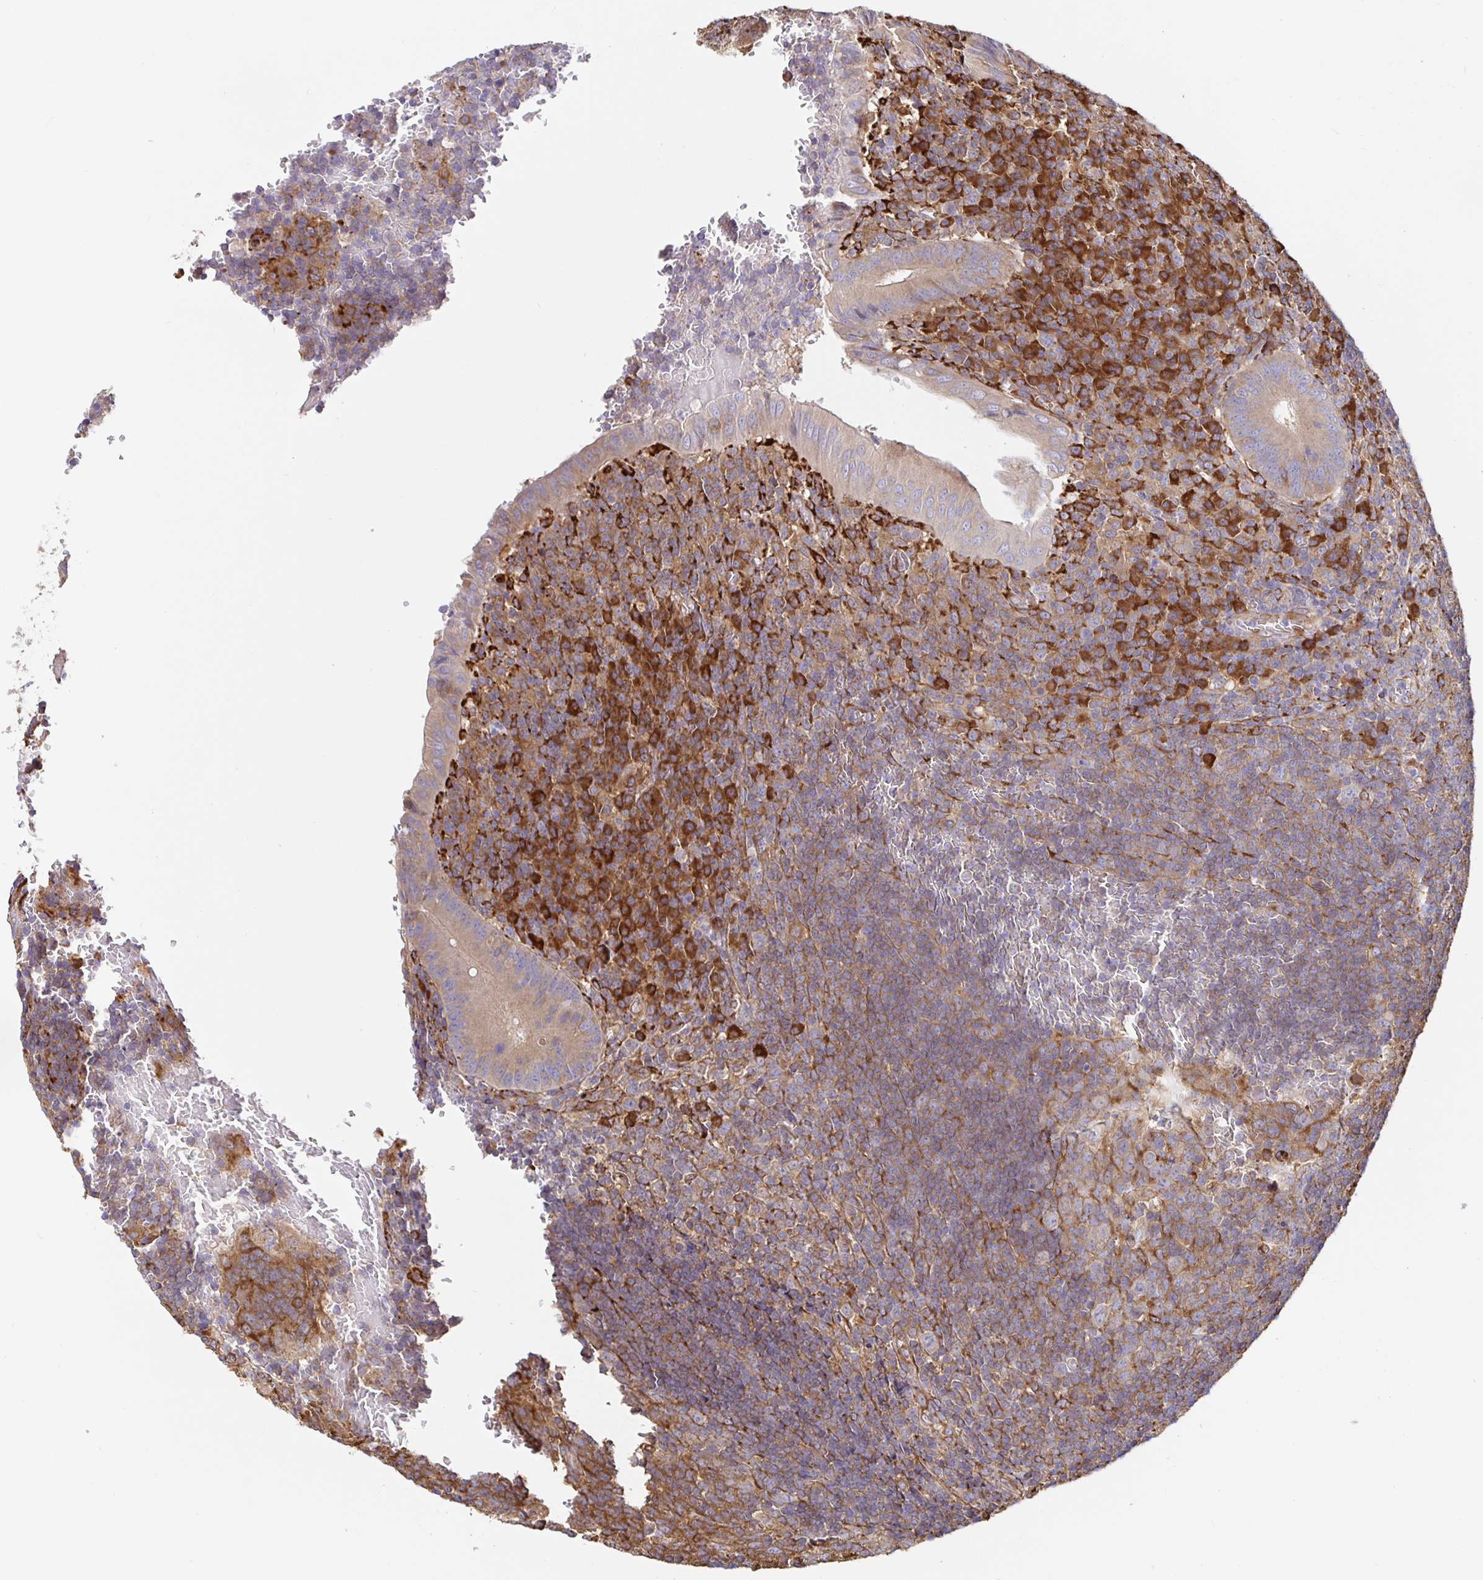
{"staining": {"intensity": "moderate", "quantity": ">75%", "location": "cytoplasmic/membranous"}, "tissue": "appendix", "cell_type": "Glandular cells", "image_type": "normal", "snomed": [{"axis": "morphology", "description": "Normal tissue, NOS"}, {"axis": "topography", "description": "Appendix"}], "caption": "Immunohistochemical staining of normal human appendix shows moderate cytoplasmic/membranous protein positivity in about >75% of glandular cells. (Brightfield microscopy of DAB IHC at high magnification).", "gene": "MAOA", "patient": {"sex": "male", "age": 18}}